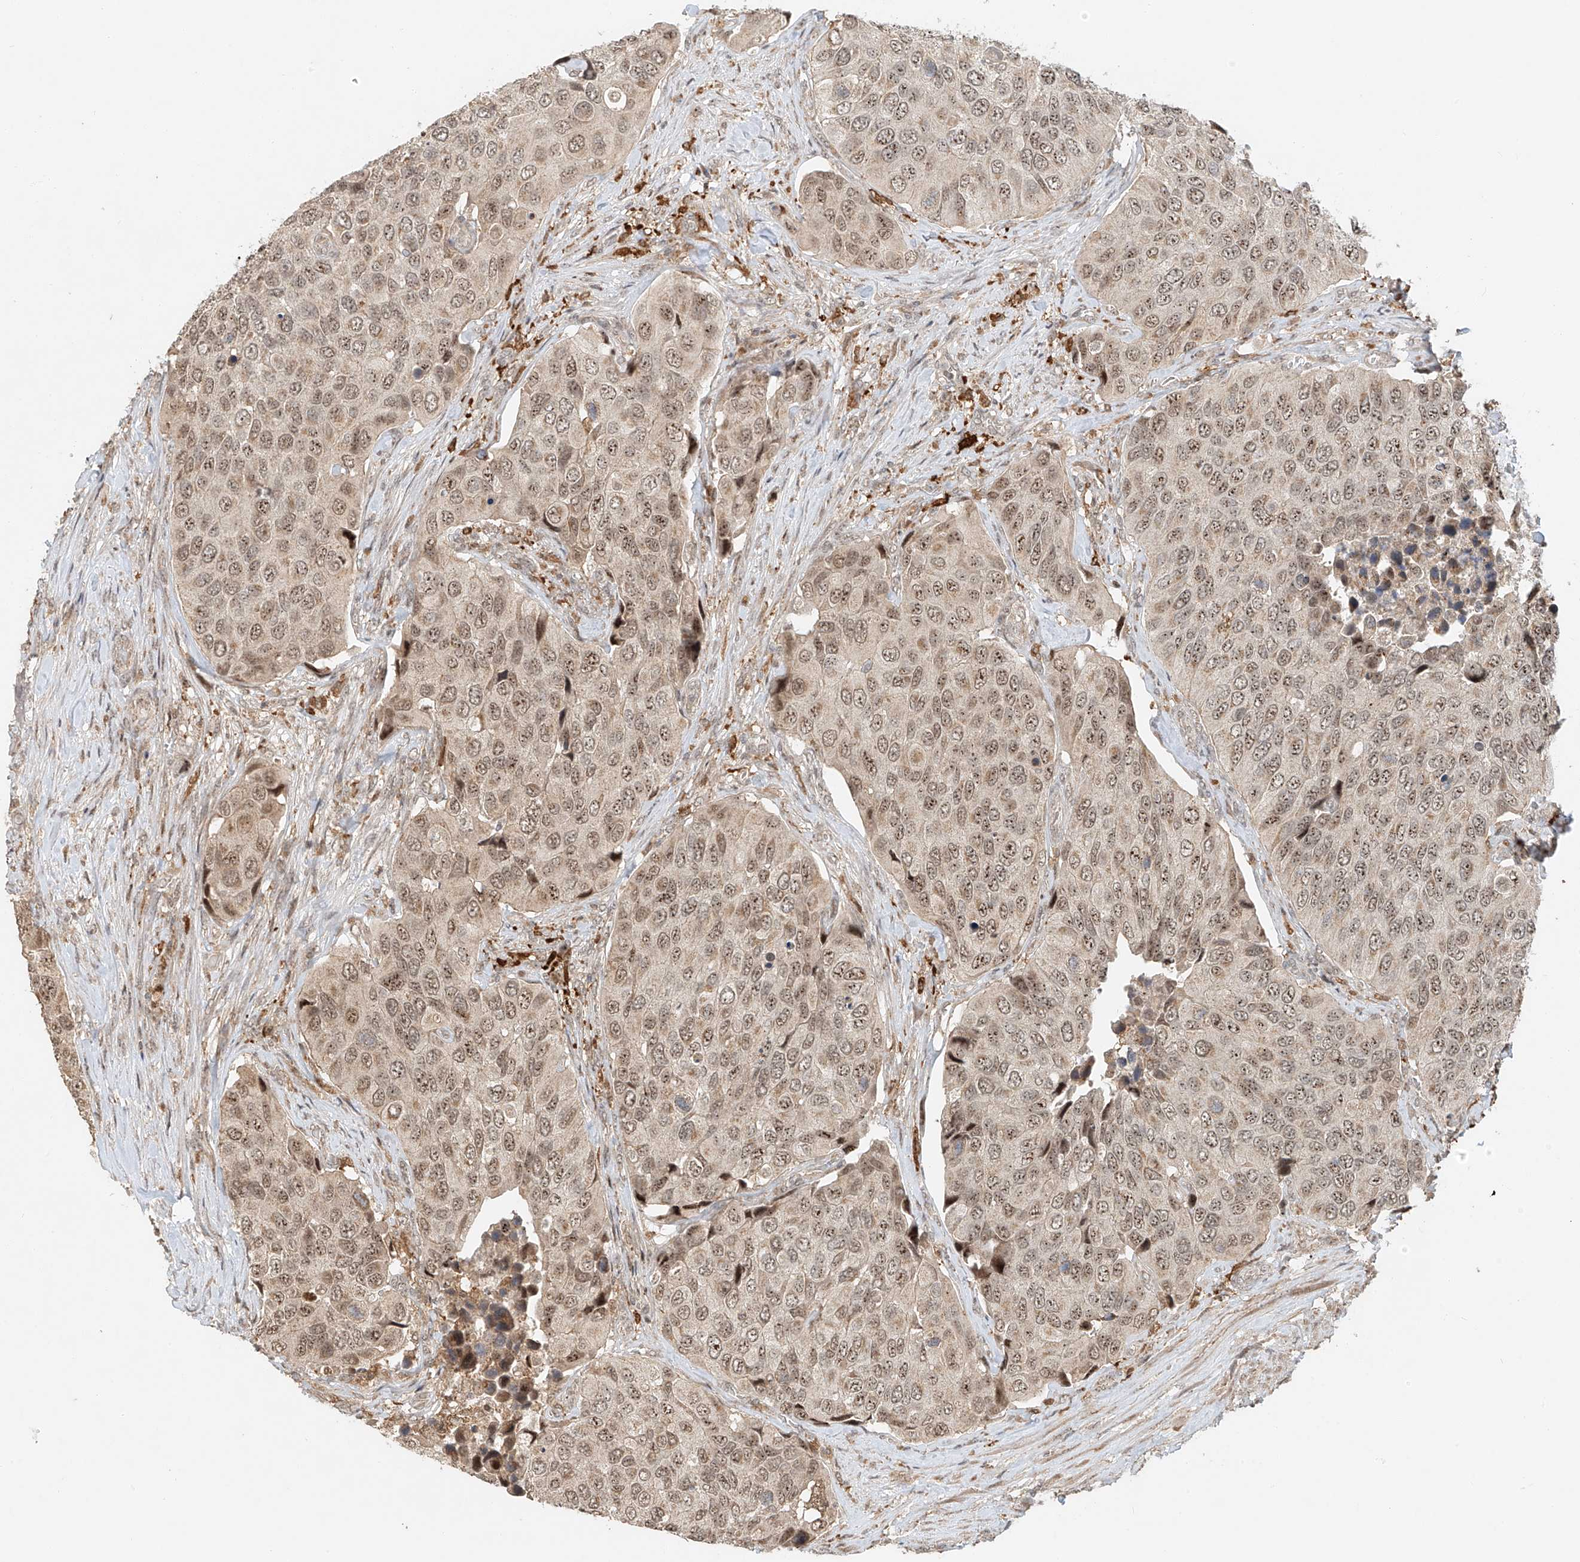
{"staining": {"intensity": "weak", "quantity": ">75%", "location": "nuclear"}, "tissue": "urothelial cancer", "cell_type": "Tumor cells", "image_type": "cancer", "snomed": [{"axis": "morphology", "description": "Urothelial carcinoma, High grade"}, {"axis": "topography", "description": "Urinary bladder"}], "caption": "Tumor cells exhibit low levels of weak nuclear expression in about >75% of cells in urothelial cancer.", "gene": "SYTL3", "patient": {"sex": "male", "age": 74}}